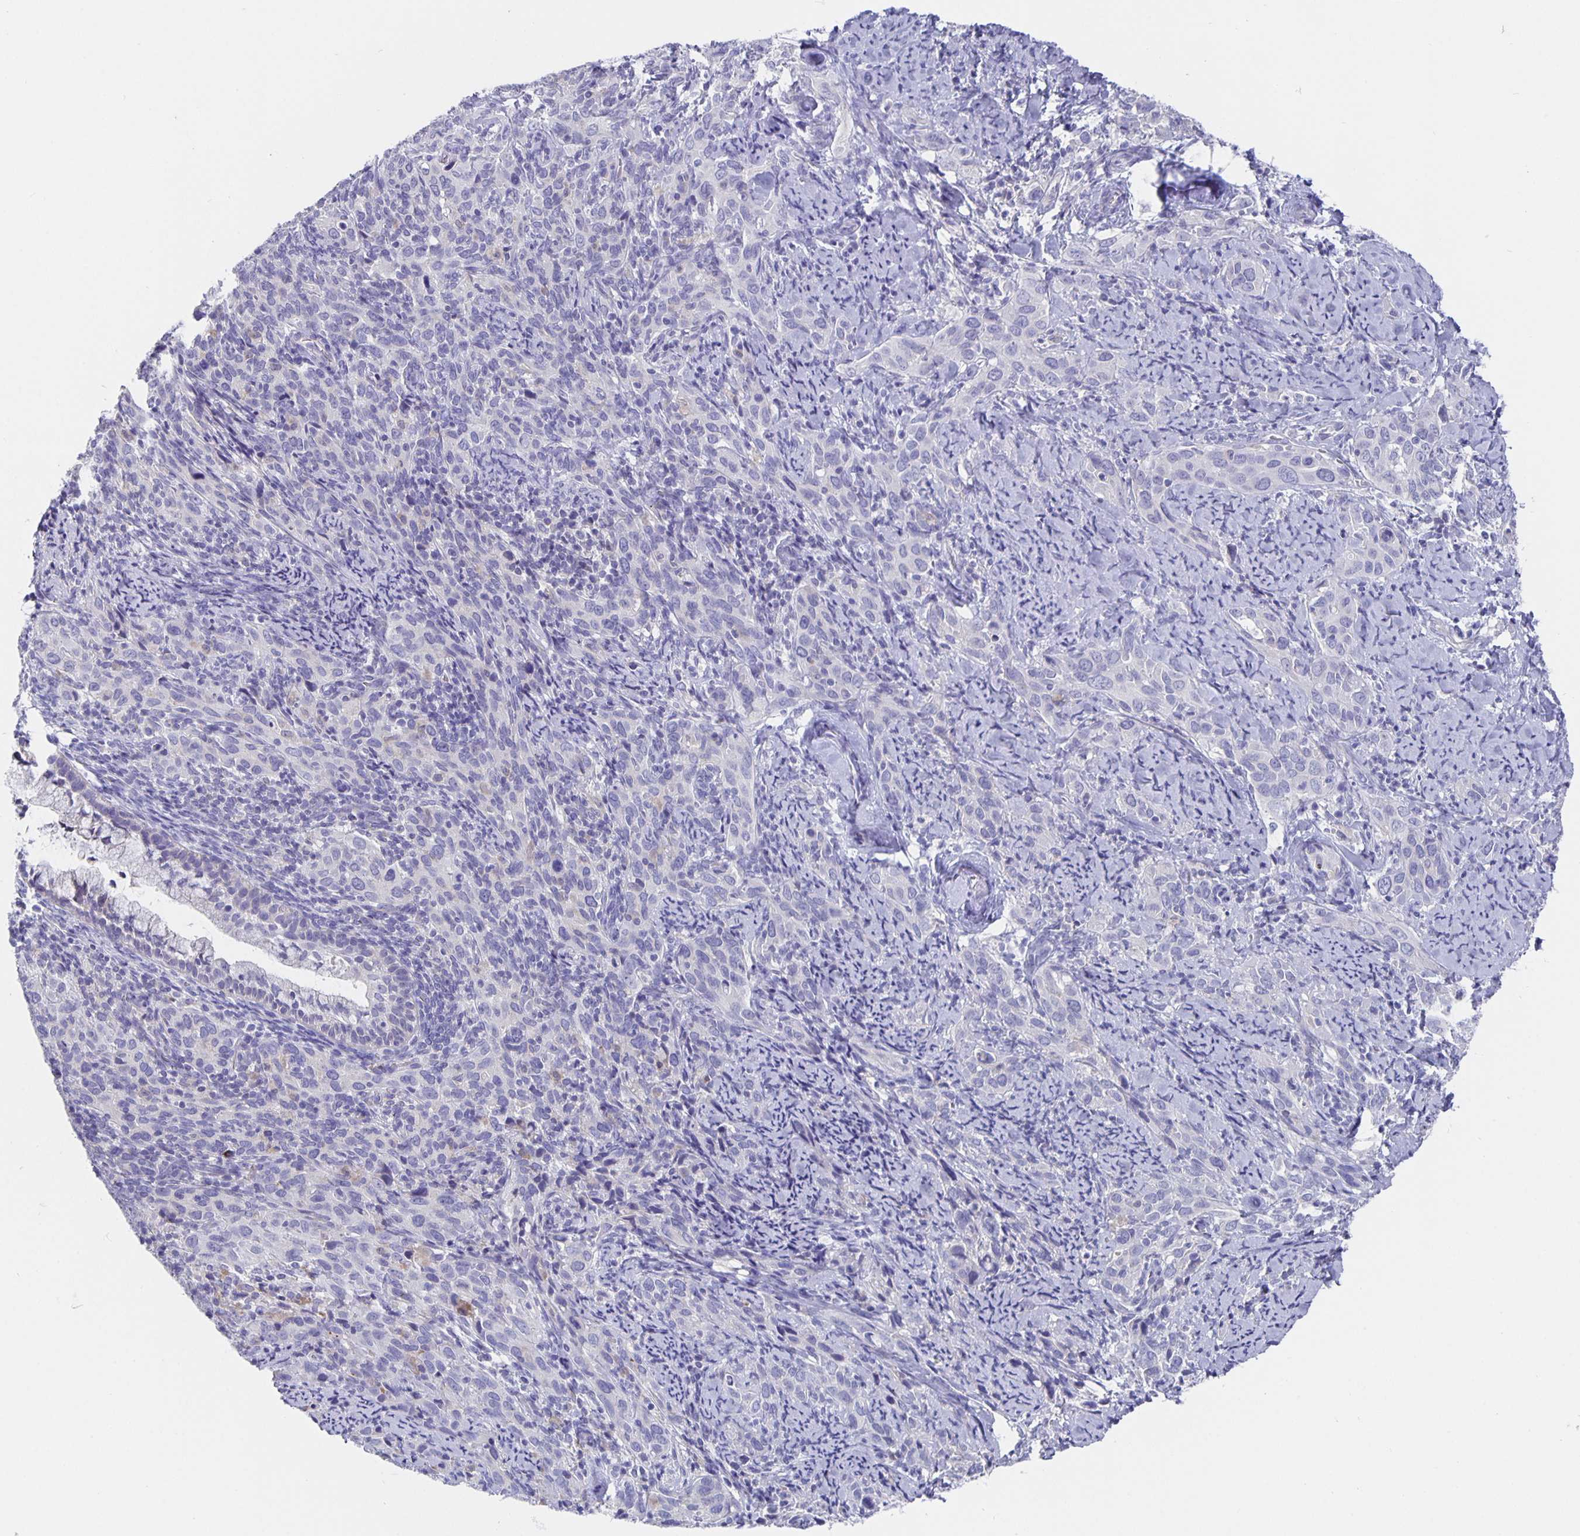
{"staining": {"intensity": "negative", "quantity": "none", "location": "none"}, "tissue": "cervical cancer", "cell_type": "Tumor cells", "image_type": "cancer", "snomed": [{"axis": "morphology", "description": "Squamous cell carcinoma, NOS"}, {"axis": "topography", "description": "Cervix"}], "caption": "There is no significant staining in tumor cells of cervical cancer (squamous cell carcinoma).", "gene": "CFAP74", "patient": {"sex": "female", "age": 51}}